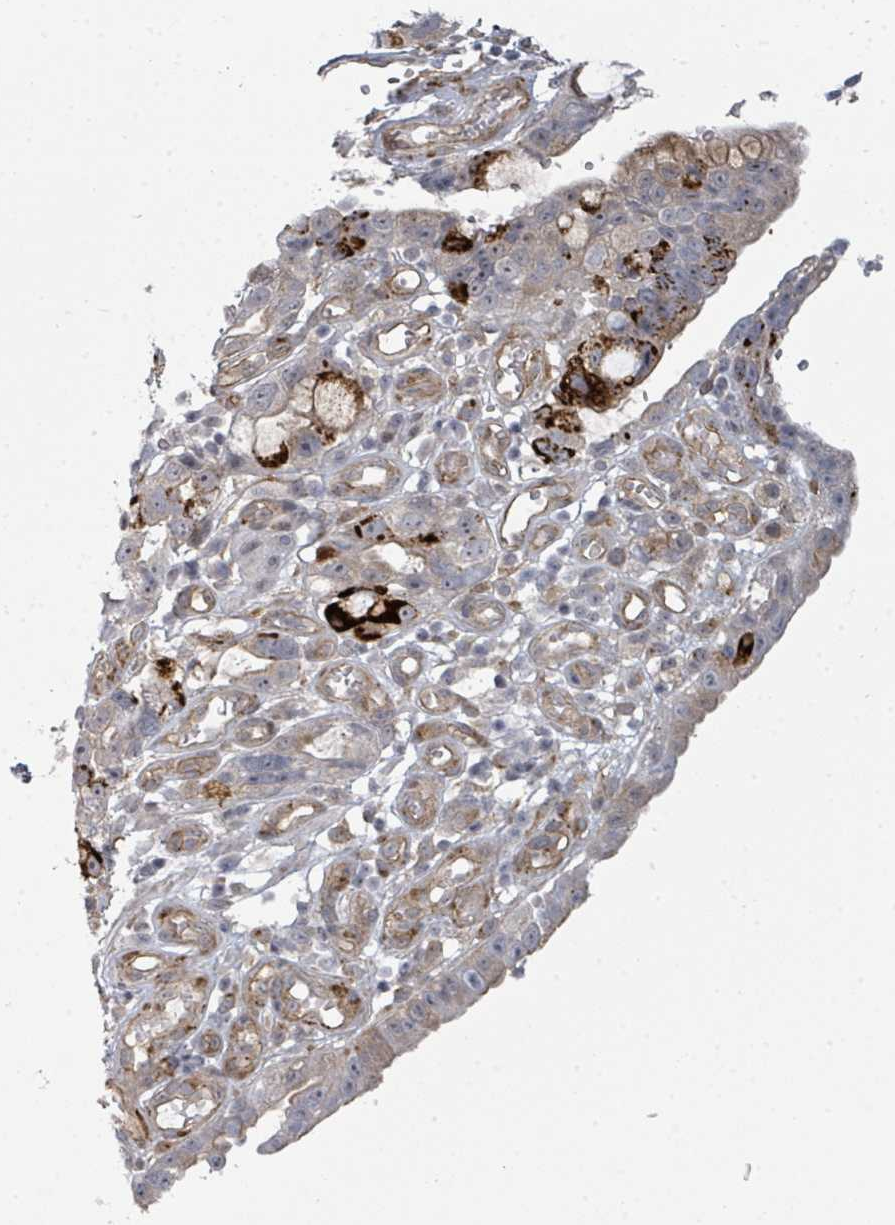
{"staining": {"intensity": "weak", "quantity": "25%-75%", "location": "cytoplasmic/membranous"}, "tissue": "stomach cancer", "cell_type": "Tumor cells", "image_type": "cancer", "snomed": [{"axis": "morphology", "description": "Adenocarcinoma, NOS"}, {"axis": "topography", "description": "Stomach"}], "caption": "Human adenocarcinoma (stomach) stained with a protein marker exhibits weak staining in tumor cells.", "gene": "PSMG2", "patient": {"sex": "male", "age": 55}}